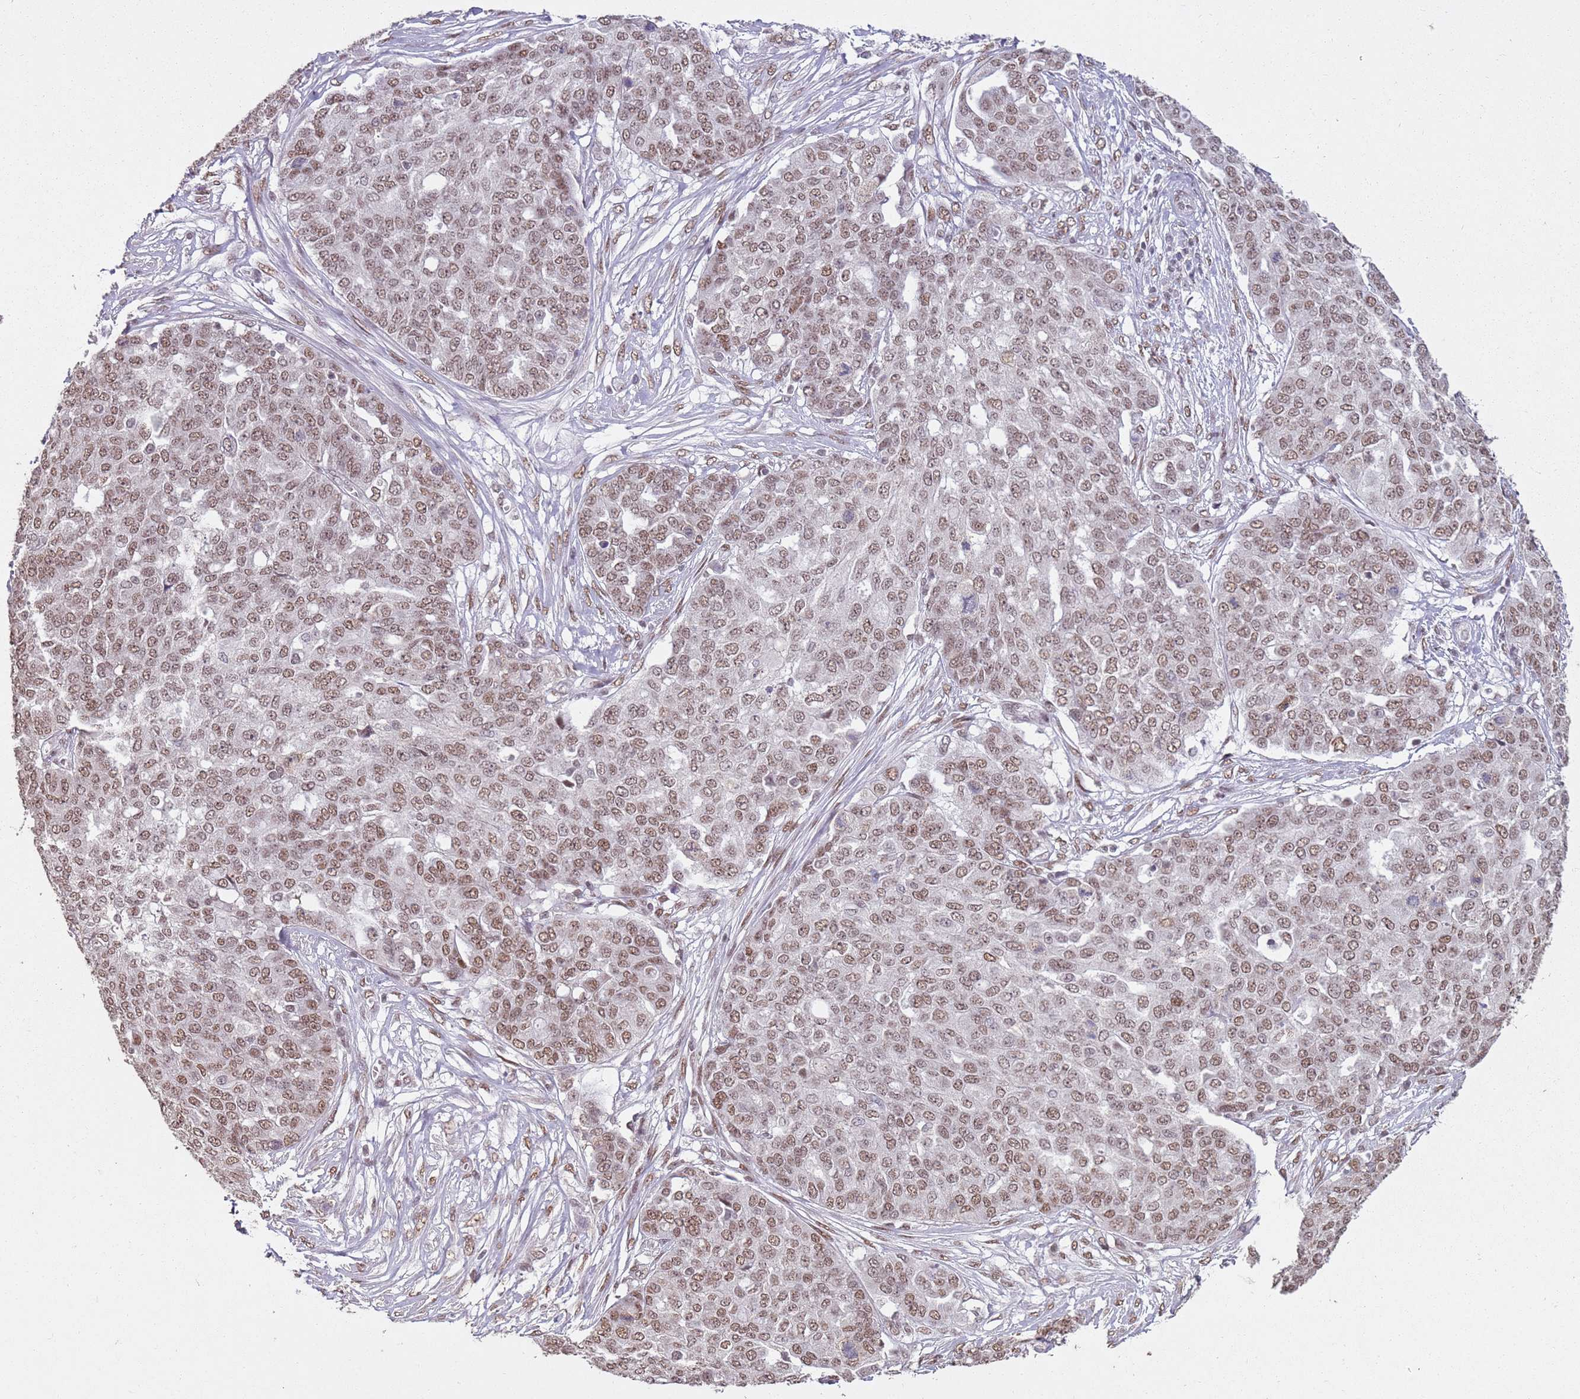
{"staining": {"intensity": "moderate", "quantity": ">75%", "location": "nuclear"}, "tissue": "ovarian cancer", "cell_type": "Tumor cells", "image_type": "cancer", "snomed": [{"axis": "morphology", "description": "Cystadenocarcinoma, serous, NOS"}, {"axis": "topography", "description": "Soft tissue"}, {"axis": "topography", "description": "Ovary"}], "caption": "Ovarian cancer tissue demonstrates moderate nuclear positivity in approximately >75% of tumor cells, visualized by immunohistochemistry.", "gene": "ARL14EP", "patient": {"sex": "female", "age": 57}}